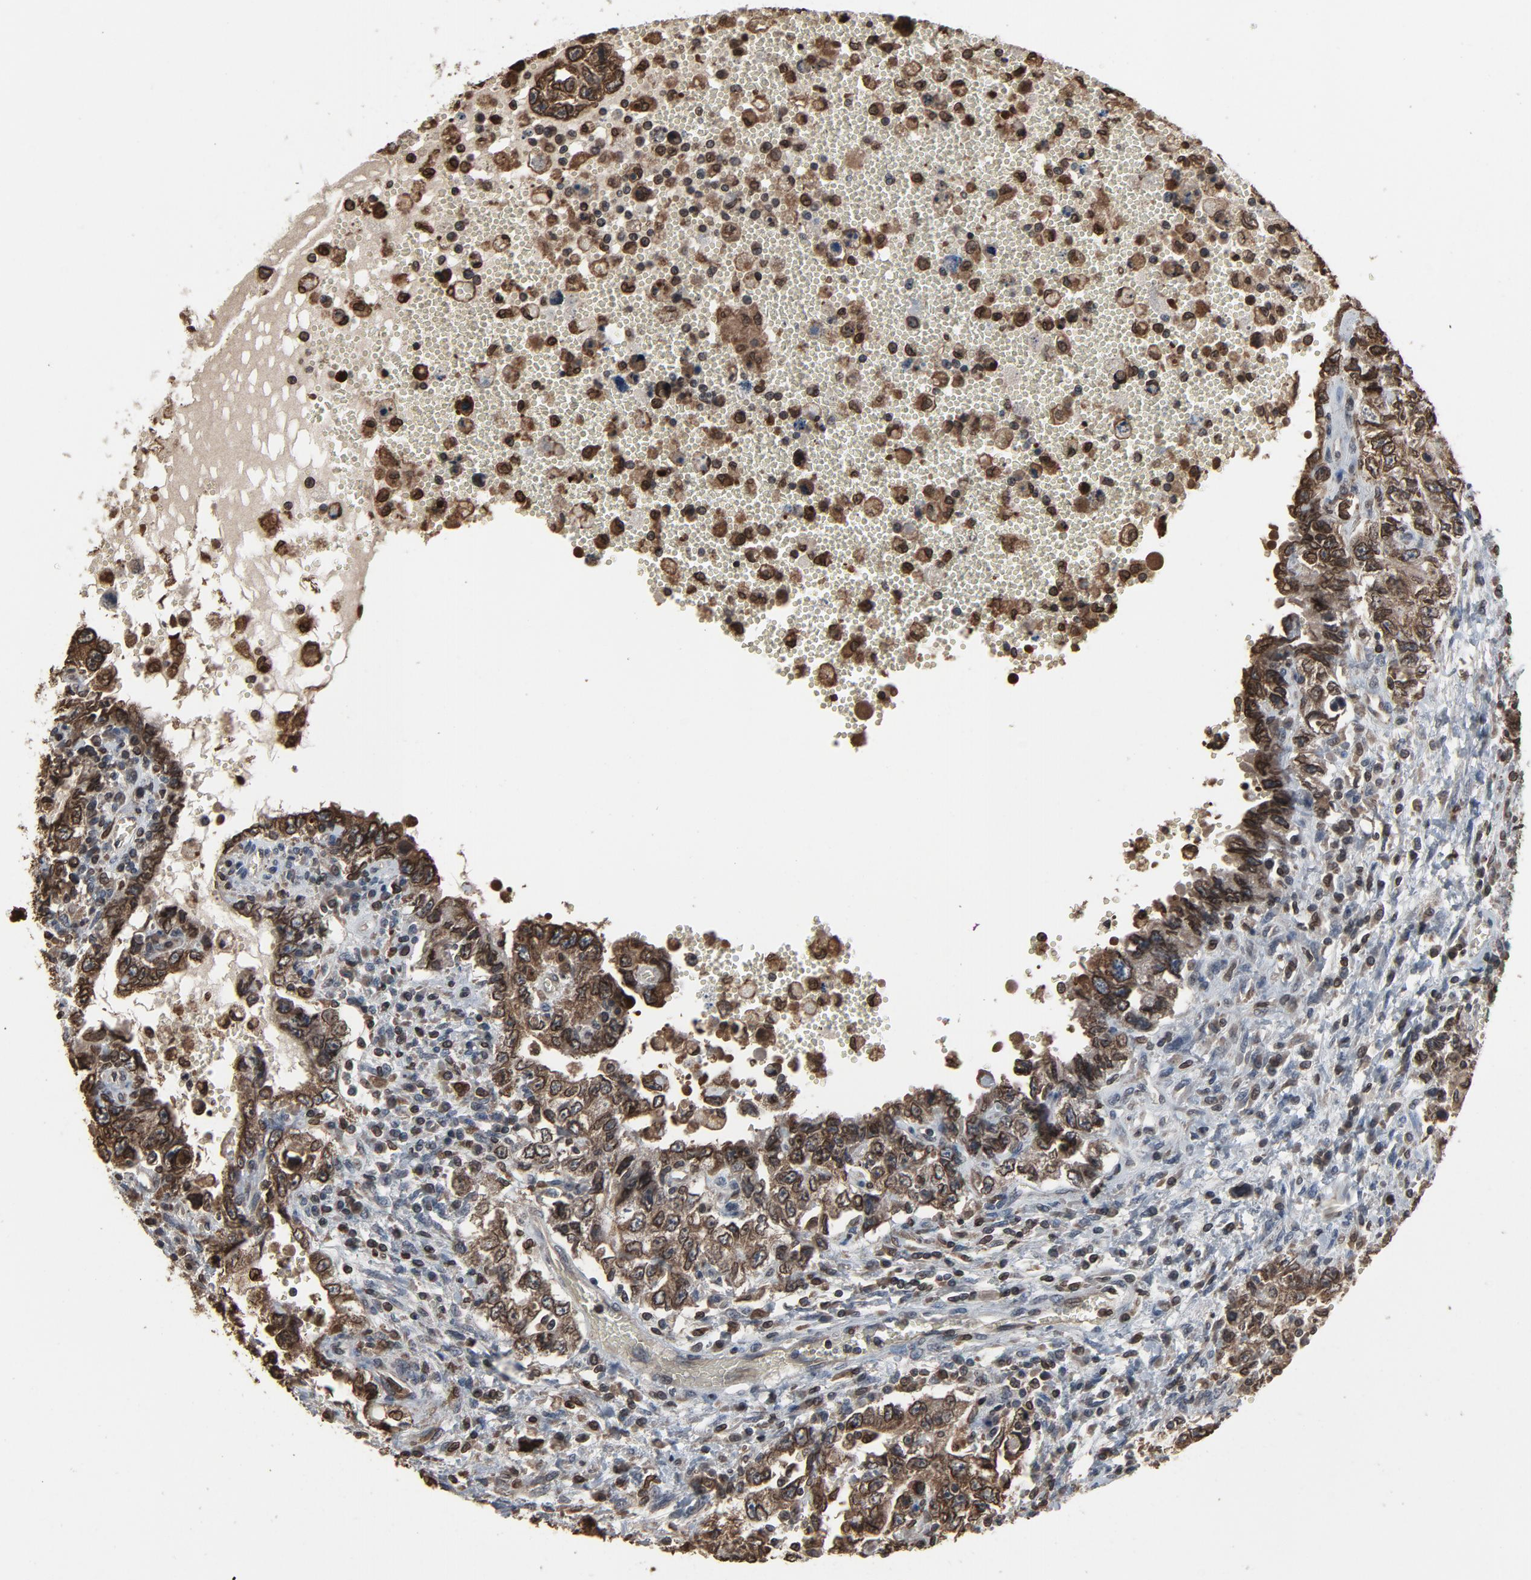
{"staining": {"intensity": "moderate", "quantity": ">75%", "location": "cytoplasmic/membranous,nuclear"}, "tissue": "testis cancer", "cell_type": "Tumor cells", "image_type": "cancer", "snomed": [{"axis": "morphology", "description": "Carcinoma, Embryonal, NOS"}, {"axis": "topography", "description": "Testis"}], "caption": "This is a photomicrograph of immunohistochemistry staining of embryonal carcinoma (testis), which shows moderate positivity in the cytoplasmic/membranous and nuclear of tumor cells.", "gene": "UBE2D1", "patient": {"sex": "male", "age": 26}}